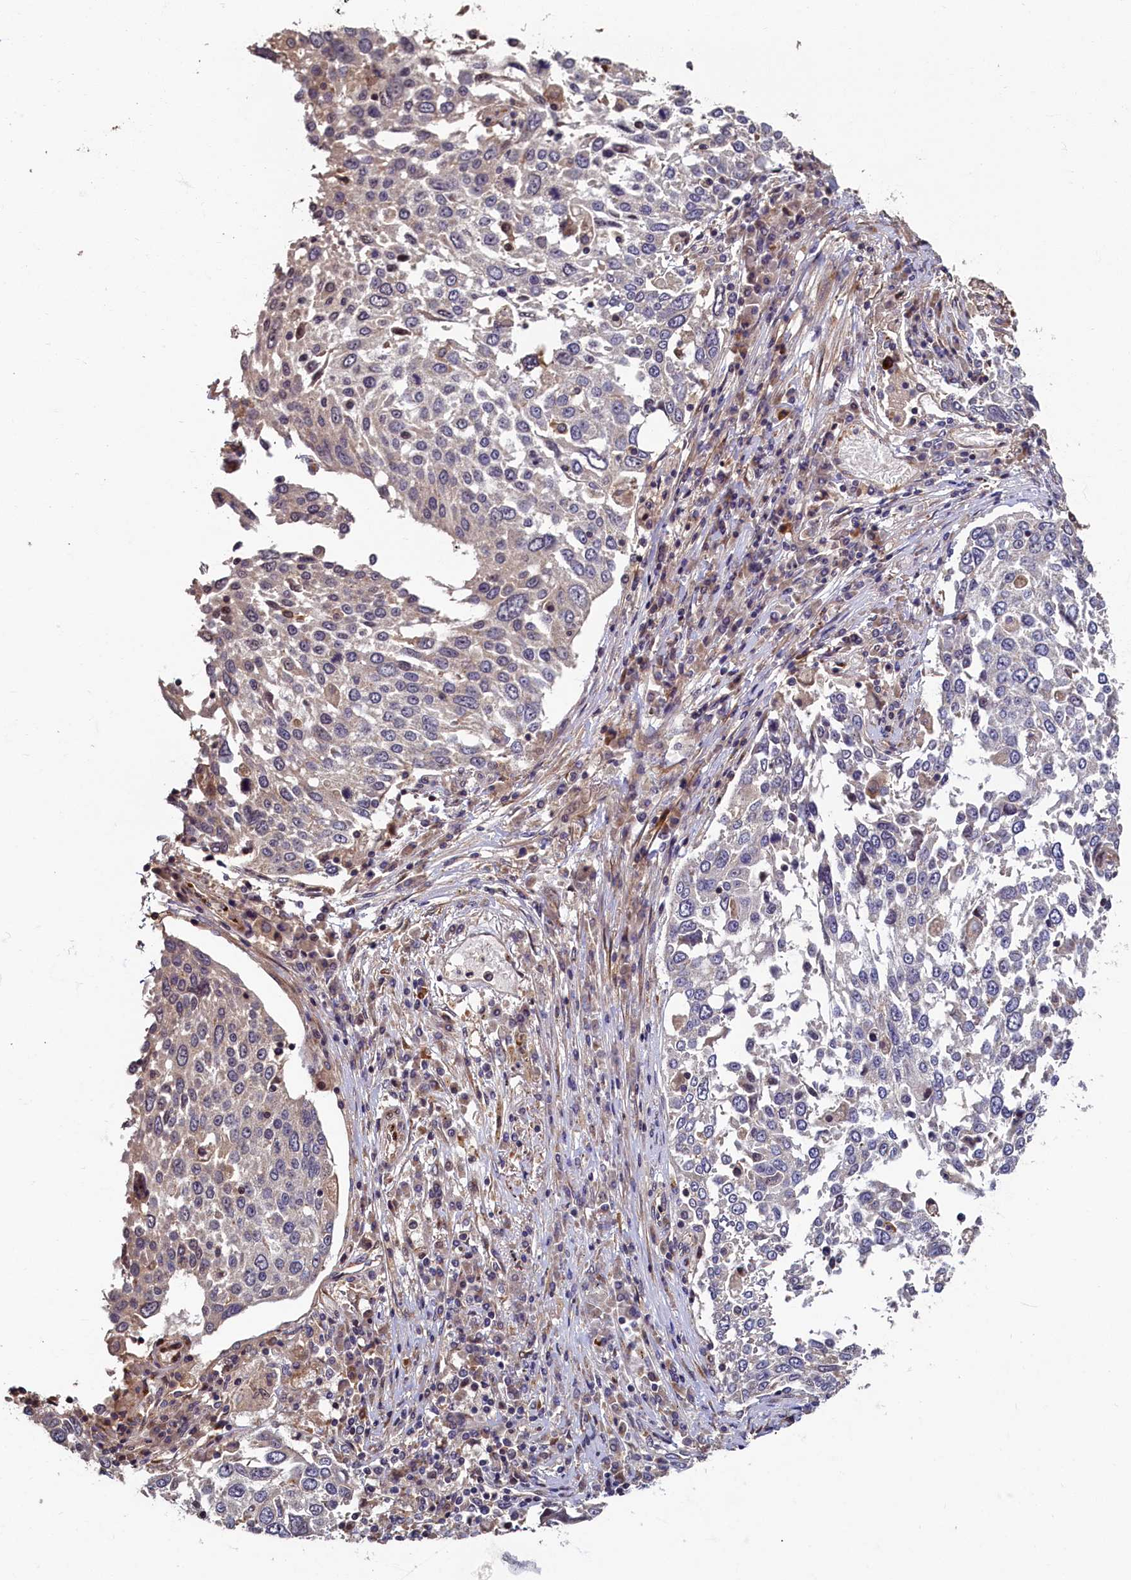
{"staining": {"intensity": "negative", "quantity": "none", "location": "none"}, "tissue": "lung cancer", "cell_type": "Tumor cells", "image_type": "cancer", "snomed": [{"axis": "morphology", "description": "Squamous cell carcinoma, NOS"}, {"axis": "topography", "description": "Lung"}], "caption": "Immunohistochemistry image of lung cancer stained for a protein (brown), which demonstrates no expression in tumor cells. The staining is performed using DAB brown chromogen with nuclei counter-stained in using hematoxylin.", "gene": "TMEM181", "patient": {"sex": "male", "age": 65}}